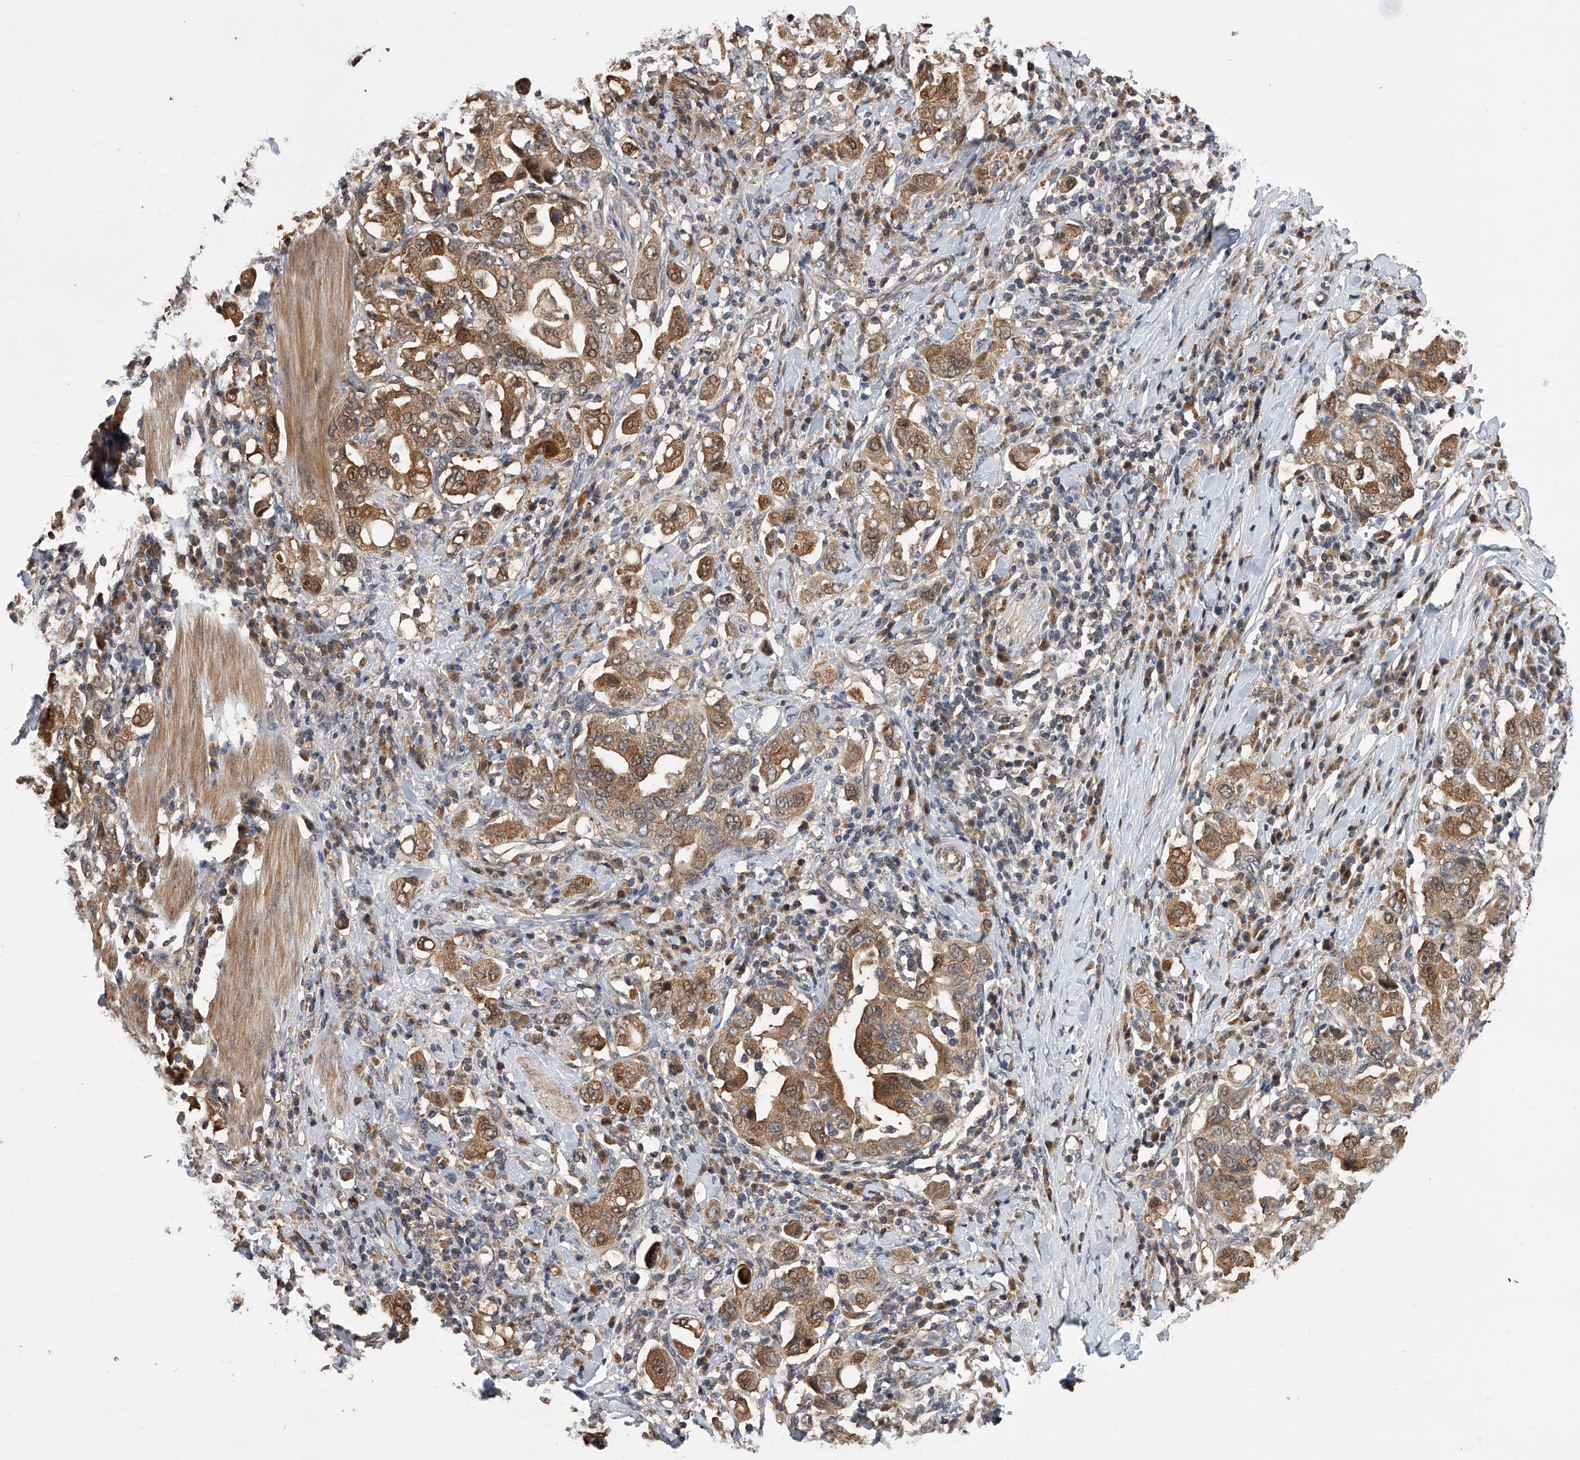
{"staining": {"intensity": "moderate", "quantity": ">75%", "location": "cytoplasmic/membranous,nuclear"}, "tissue": "stomach cancer", "cell_type": "Tumor cells", "image_type": "cancer", "snomed": [{"axis": "morphology", "description": "Adenocarcinoma, NOS"}, {"axis": "topography", "description": "Stomach, upper"}], "caption": "The immunohistochemical stain labels moderate cytoplasmic/membranous and nuclear positivity in tumor cells of stomach cancer tissue. Immunohistochemistry stains the protein in brown and the nuclei are stained blue.", "gene": "GMDS", "patient": {"sex": "male", "age": 62}}